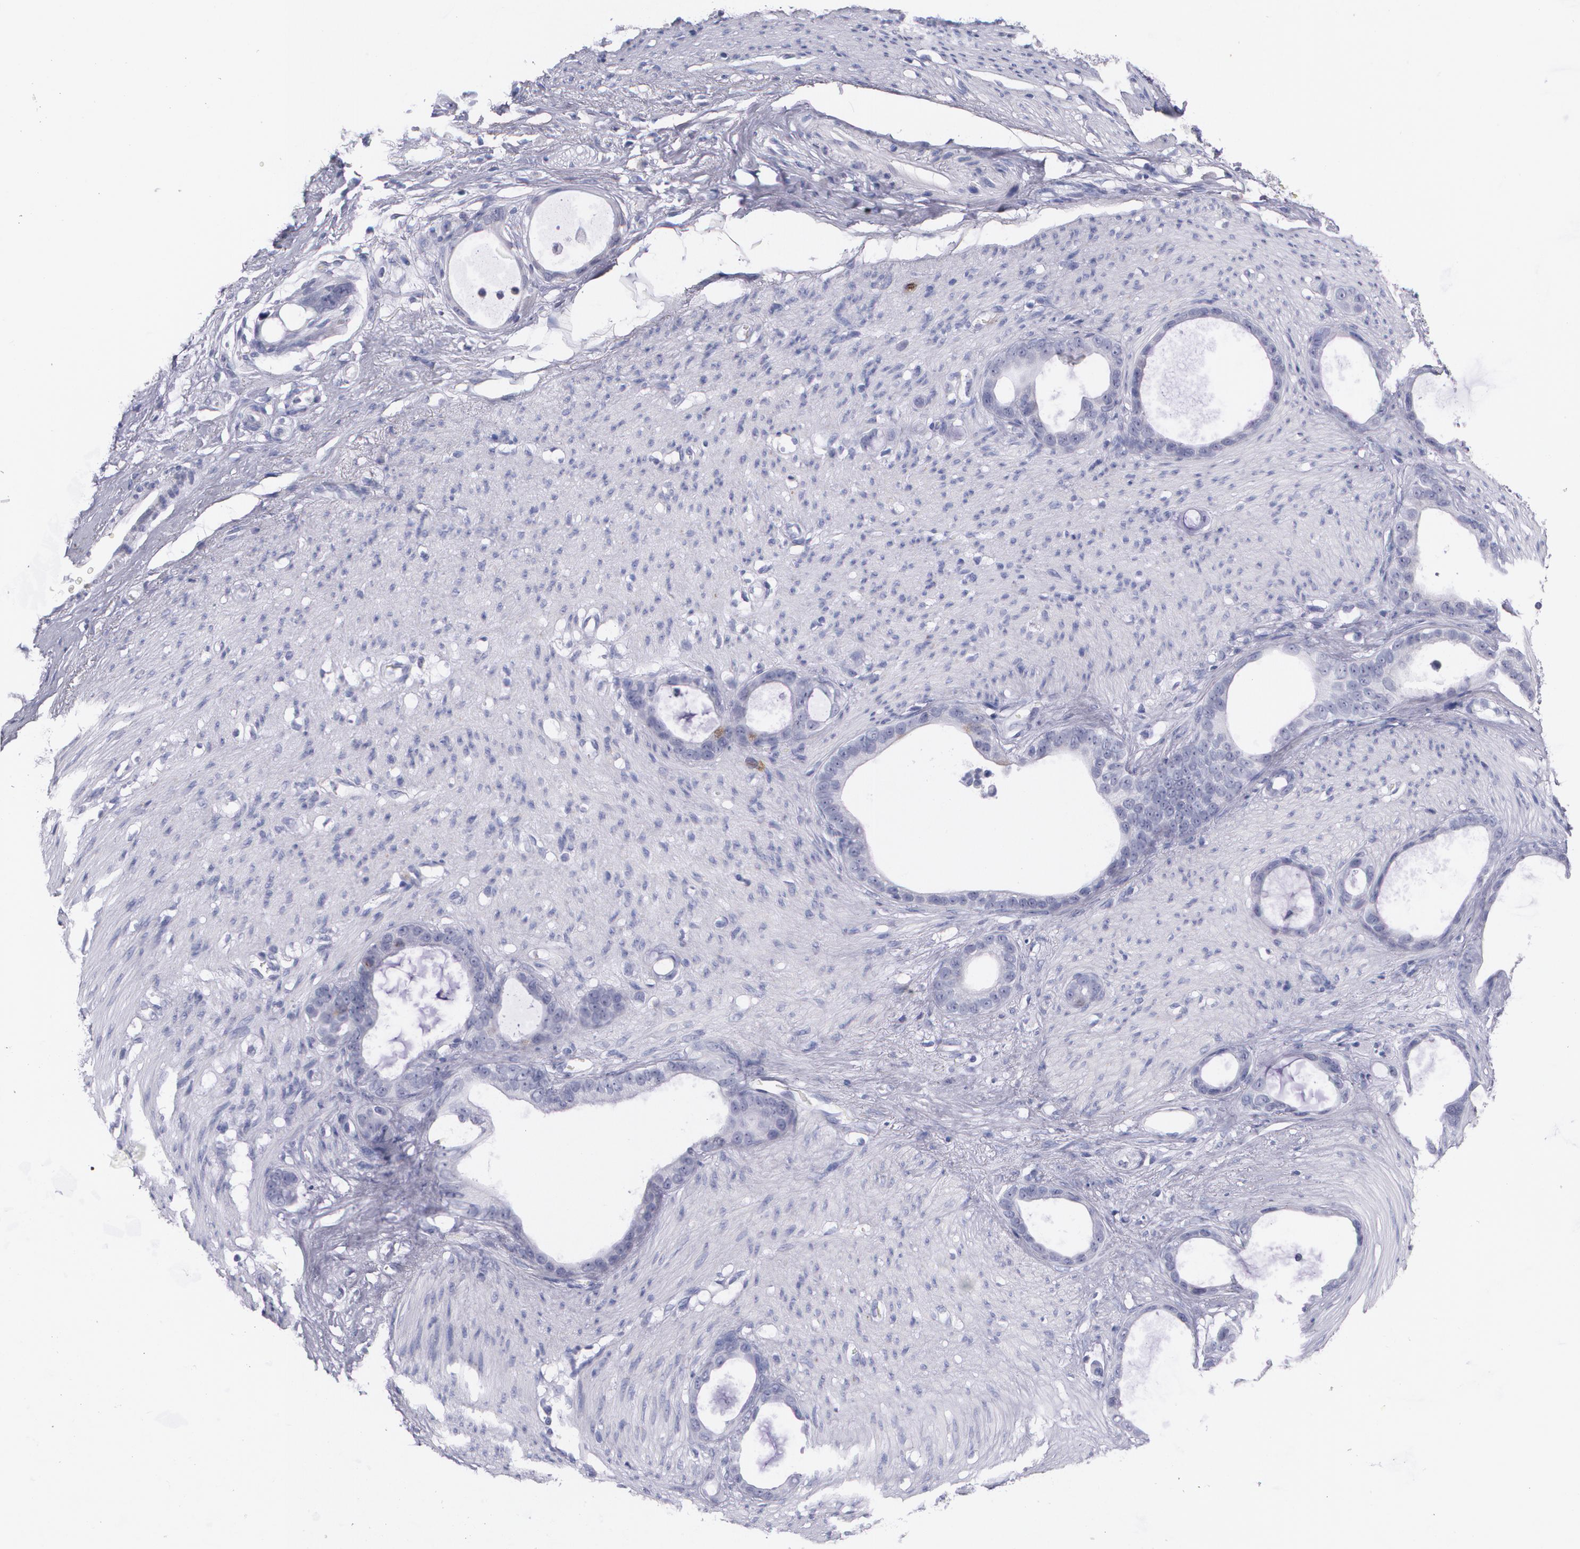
{"staining": {"intensity": "moderate", "quantity": "<25%", "location": "cytoplasmic/membranous"}, "tissue": "stomach cancer", "cell_type": "Tumor cells", "image_type": "cancer", "snomed": [{"axis": "morphology", "description": "Adenocarcinoma, NOS"}, {"axis": "topography", "description": "Stomach"}], "caption": "Protein expression analysis of adenocarcinoma (stomach) displays moderate cytoplasmic/membranous expression in about <25% of tumor cells. The staining was performed using DAB to visualize the protein expression in brown, while the nuclei were stained in blue with hematoxylin (Magnification: 20x).", "gene": "HMMR", "patient": {"sex": "female", "age": 75}}